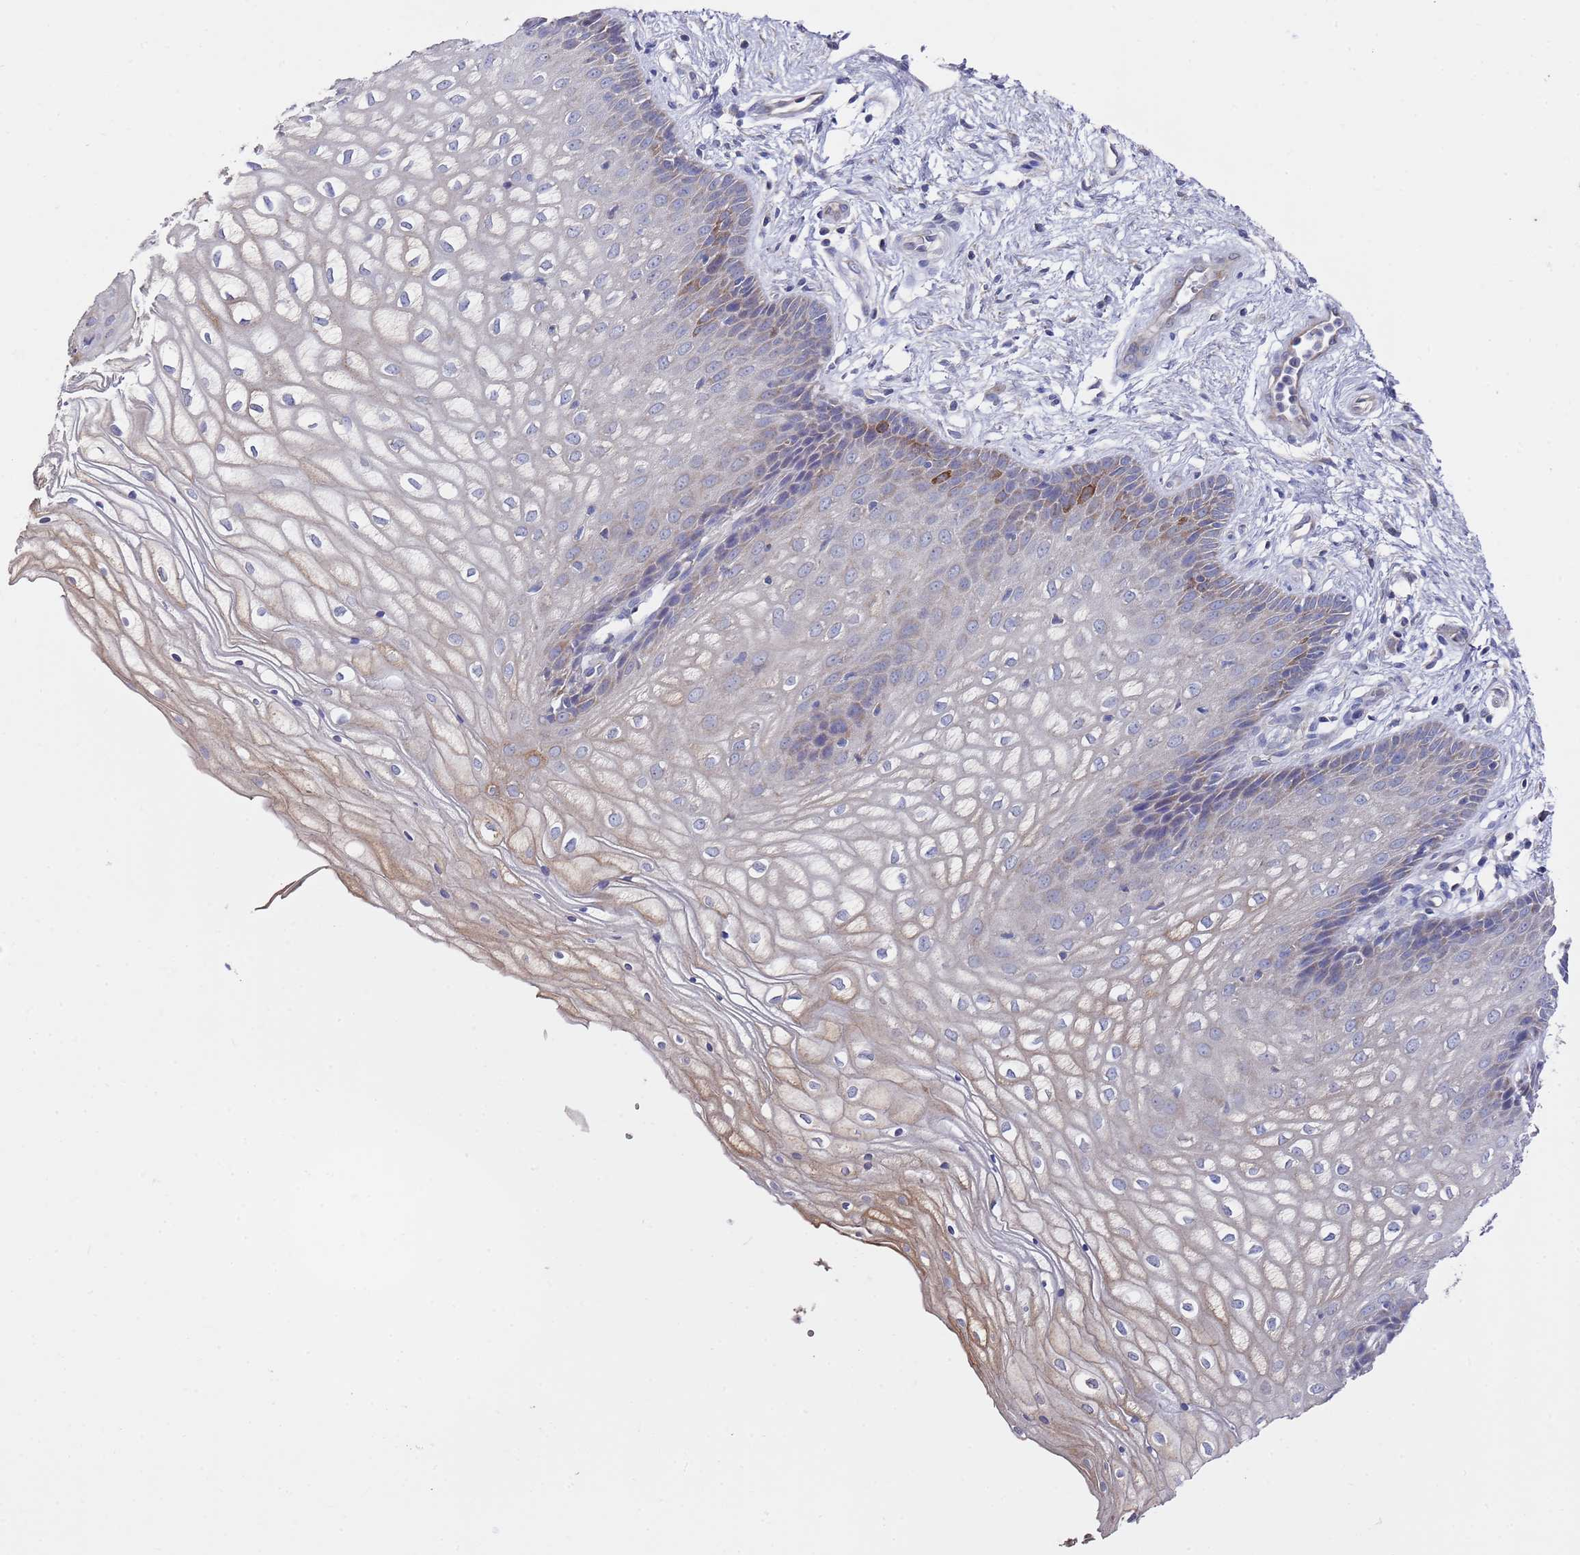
{"staining": {"intensity": "moderate", "quantity": "<25%", "location": "cytoplasmic/membranous"}, "tissue": "vagina", "cell_type": "Squamous epithelial cells", "image_type": "normal", "snomed": [{"axis": "morphology", "description": "Normal tissue, NOS"}, {"axis": "topography", "description": "Vagina"}], "caption": "Vagina stained with DAB immunohistochemistry (IHC) demonstrates low levels of moderate cytoplasmic/membranous positivity in about <25% of squamous epithelial cells. (Brightfield microscopy of DAB IHC at high magnification).", "gene": "SCAPER", "patient": {"sex": "female", "age": 34}}